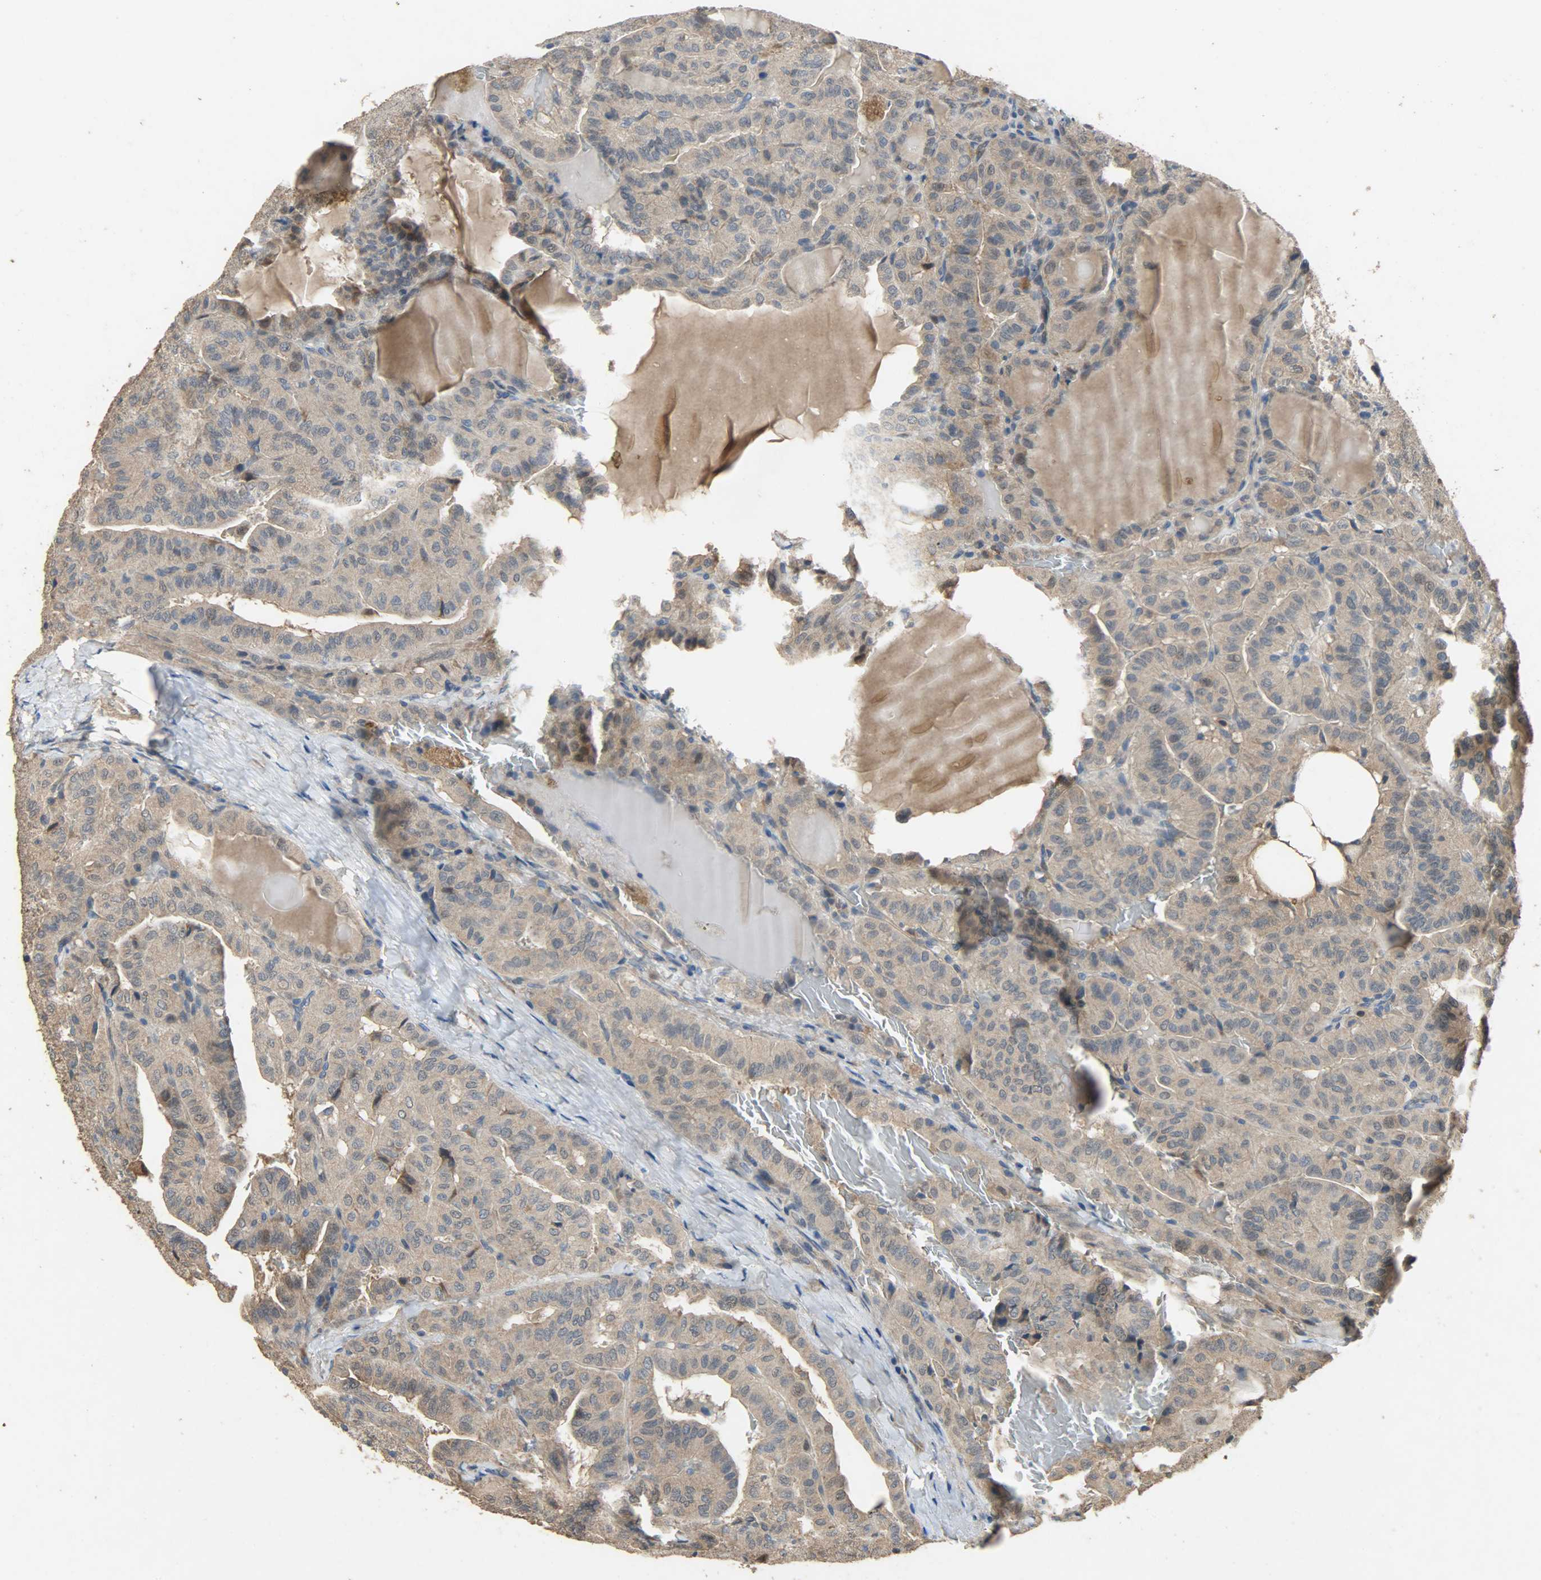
{"staining": {"intensity": "weak", "quantity": ">75%", "location": "cytoplasmic/membranous"}, "tissue": "thyroid cancer", "cell_type": "Tumor cells", "image_type": "cancer", "snomed": [{"axis": "morphology", "description": "Papillary adenocarcinoma, NOS"}, {"axis": "topography", "description": "Thyroid gland"}], "caption": "Thyroid papillary adenocarcinoma was stained to show a protein in brown. There is low levels of weak cytoplasmic/membranous expression in about >75% of tumor cells.", "gene": "CDKN2C", "patient": {"sex": "male", "age": 77}}